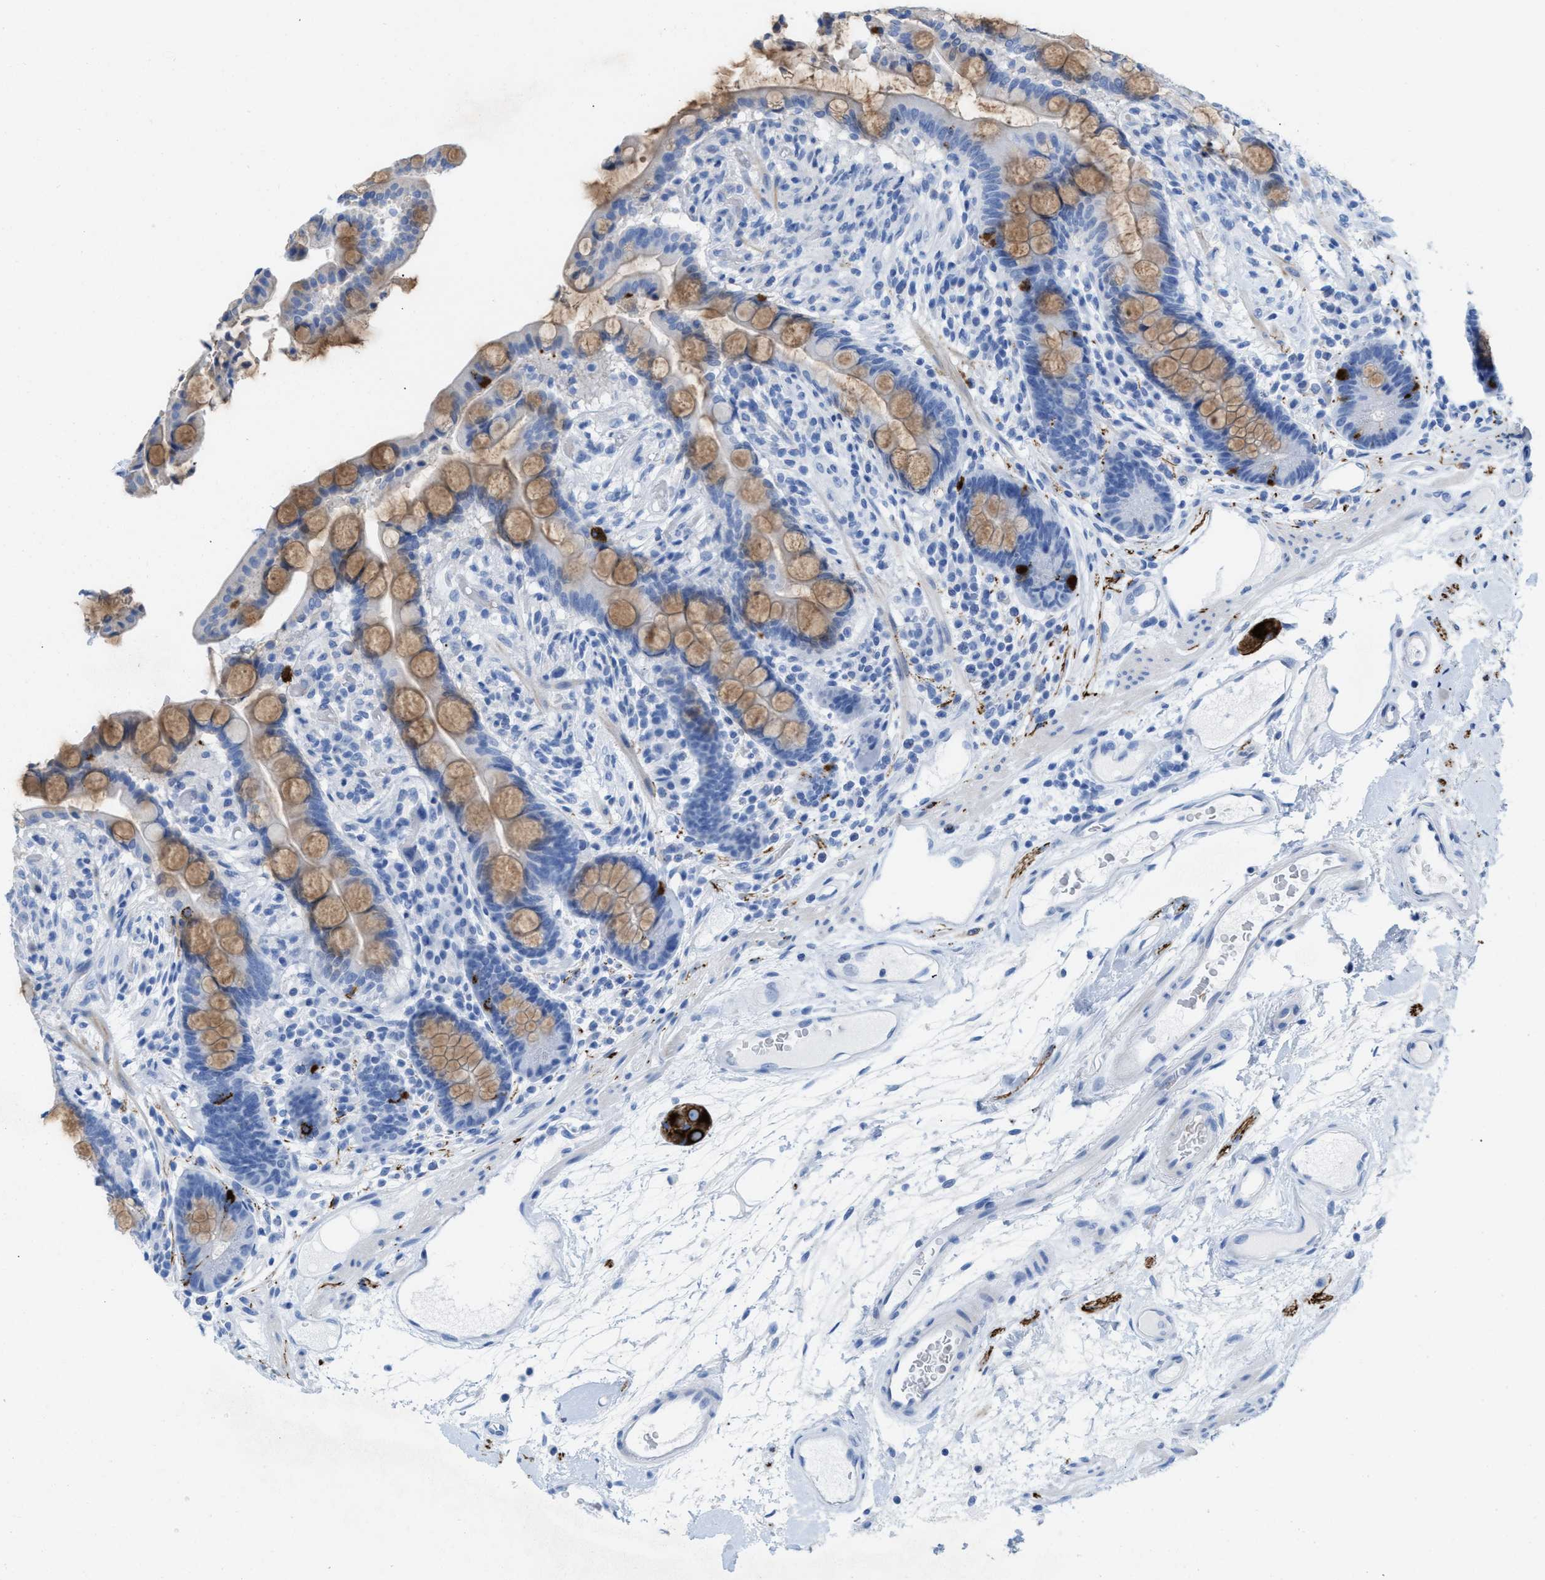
{"staining": {"intensity": "negative", "quantity": "none", "location": "none"}, "tissue": "colon", "cell_type": "Endothelial cells", "image_type": "normal", "snomed": [{"axis": "morphology", "description": "Normal tissue, NOS"}, {"axis": "topography", "description": "Colon"}], "caption": "Photomicrograph shows no protein expression in endothelial cells of benign colon.", "gene": "ANKFN1", "patient": {"sex": "male", "age": 73}}